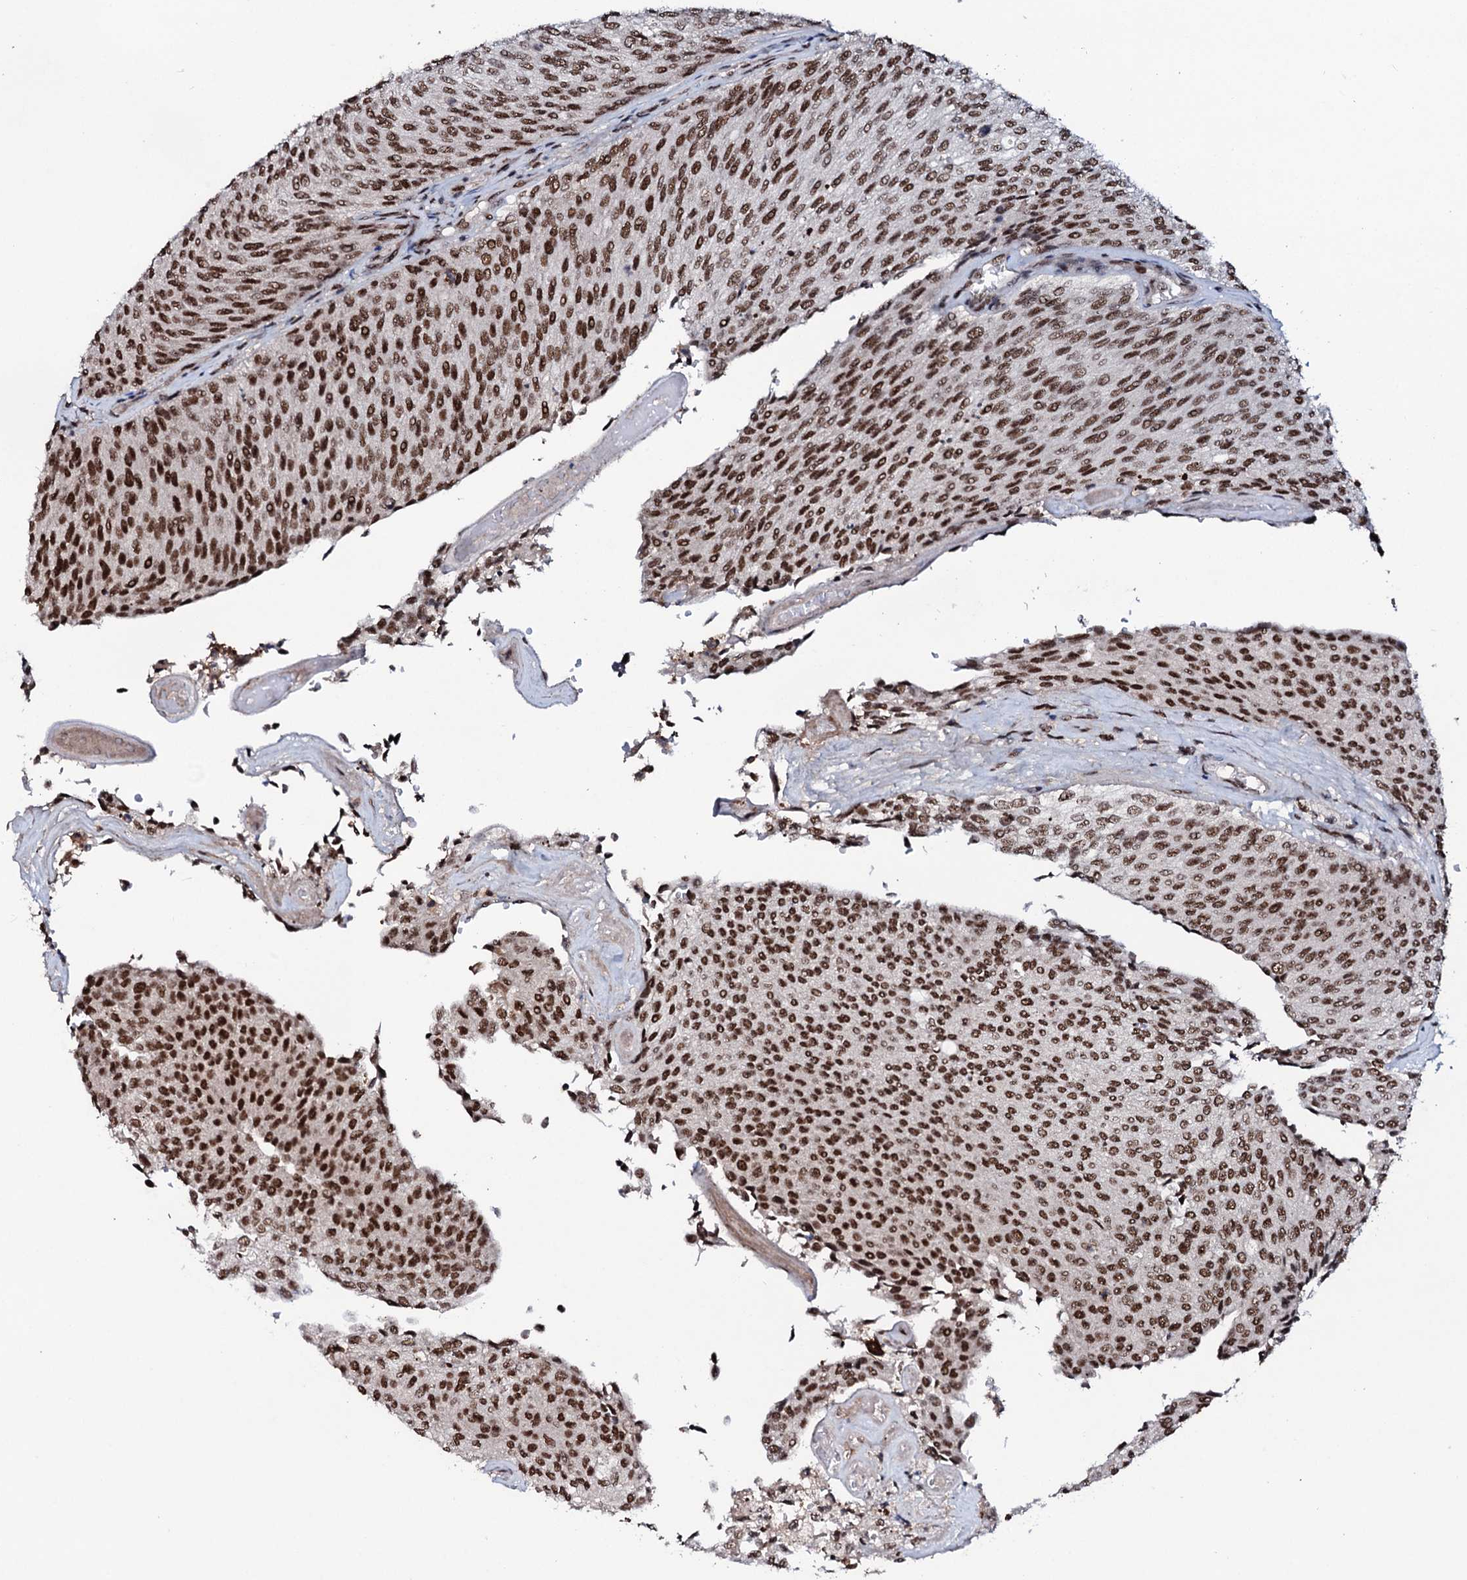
{"staining": {"intensity": "strong", "quantity": ">75%", "location": "nuclear"}, "tissue": "urothelial cancer", "cell_type": "Tumor cells", "image_type": "cancer", "snomed": [{"axis": "morphology", "description": "Urothelial carcinoma, Low grade"}, {"axis": "topography", "description": "Urinary bladder"}], "caption": "Human urothelial carcinoma (low-grade) stained with a protein marker demonstrates strong staining in tumor cells.", "gene": "PRPF18", "patient": {"sex": "female", "age": 79}}